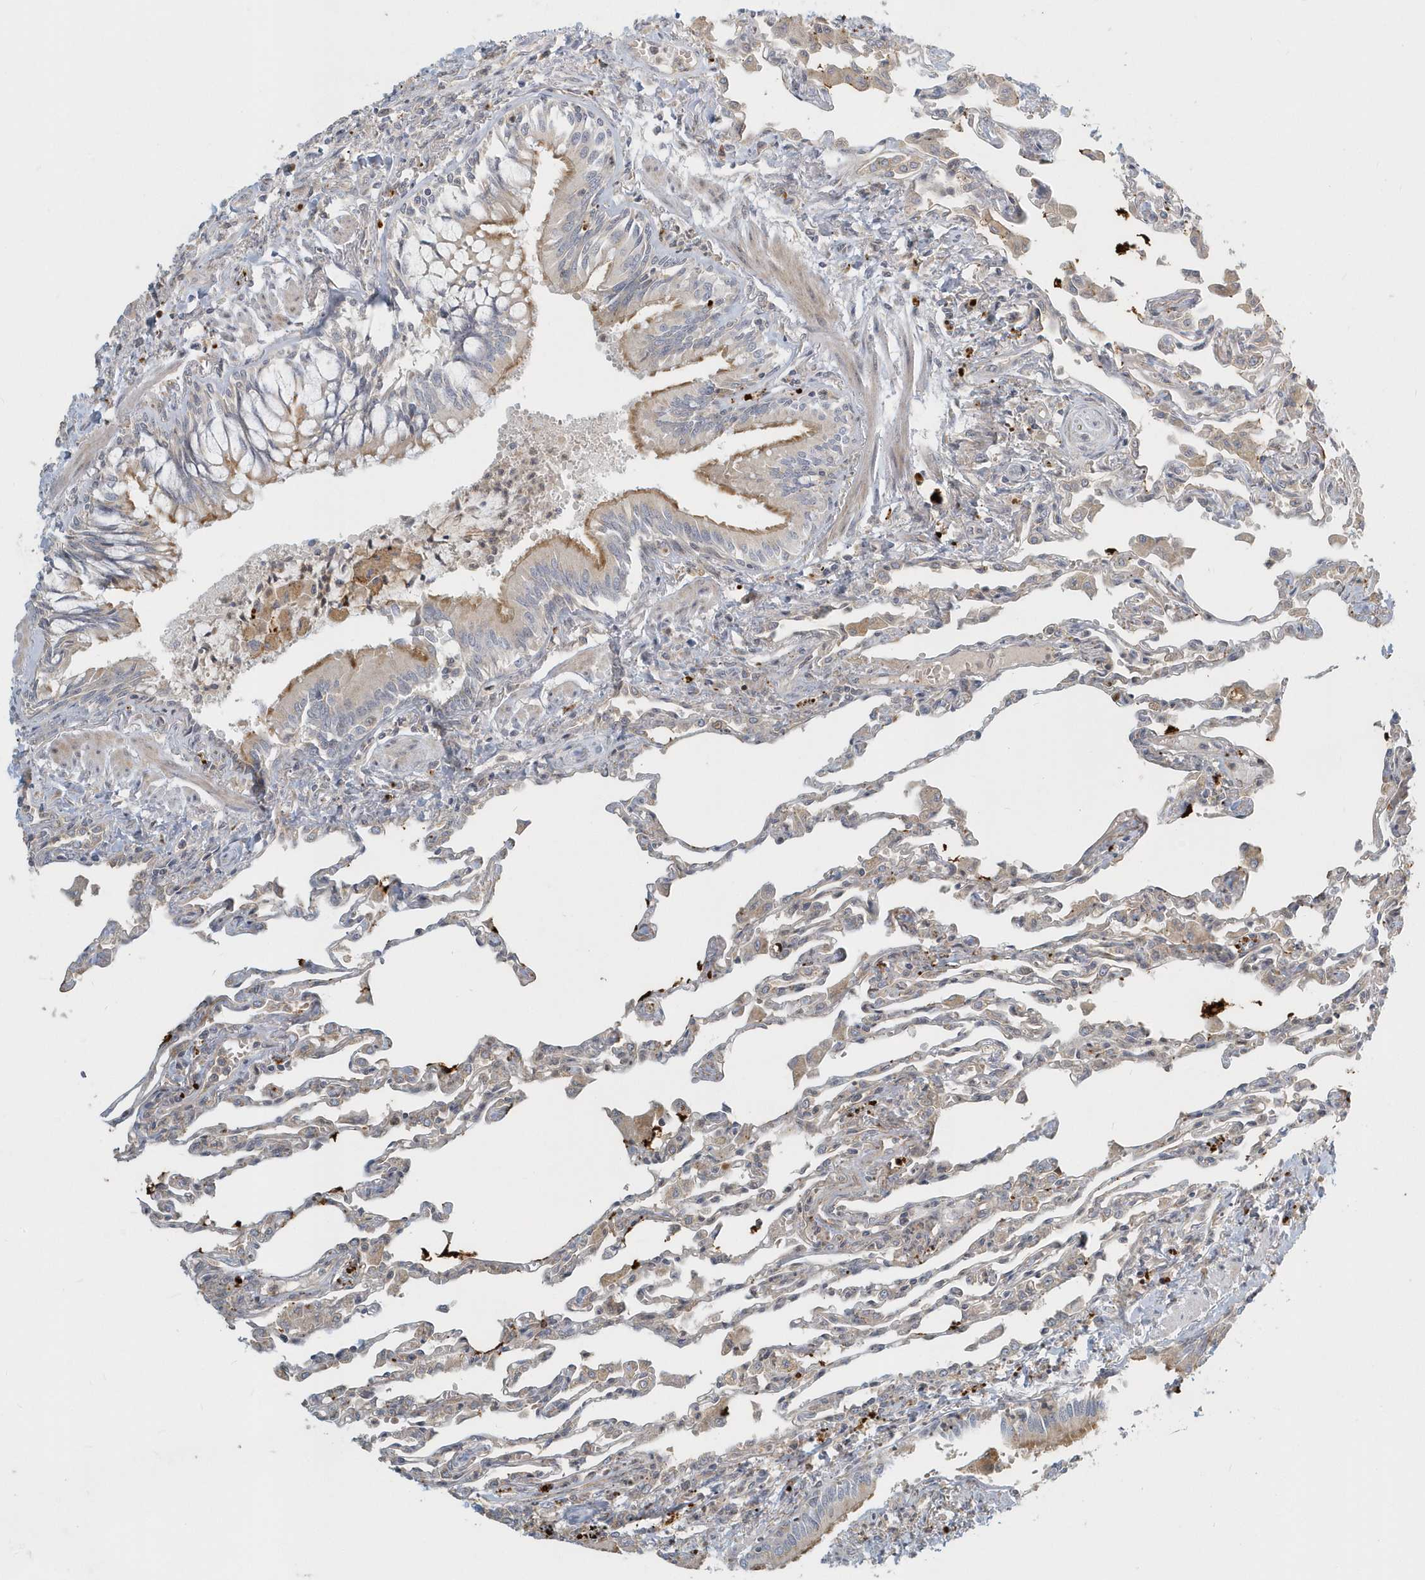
{"staining": {"intensity": "weak", "quantity": "<25%", "location": "cytoplasmic/membranous"}, "tissue": "lung", "cell_type": "Alveolar cells", "image_type": "normal", "snomed": [{"axis": "morphology", "description": "Normal tissue, NOS"}, {"axis": "topography", "description": "Bronchus"}, {"axis": "topography", "description": "Lung"}], "caption": "High power microscopy image of an immunohistochemistry photomicrograph of benign lung, revealing no significant staining in alveolar cells. (DAB (3,3'-diaminobenzidine) IHC, high magnification).", "gene": "NAPB", "patient": {"sex": "female", "age": 49}}